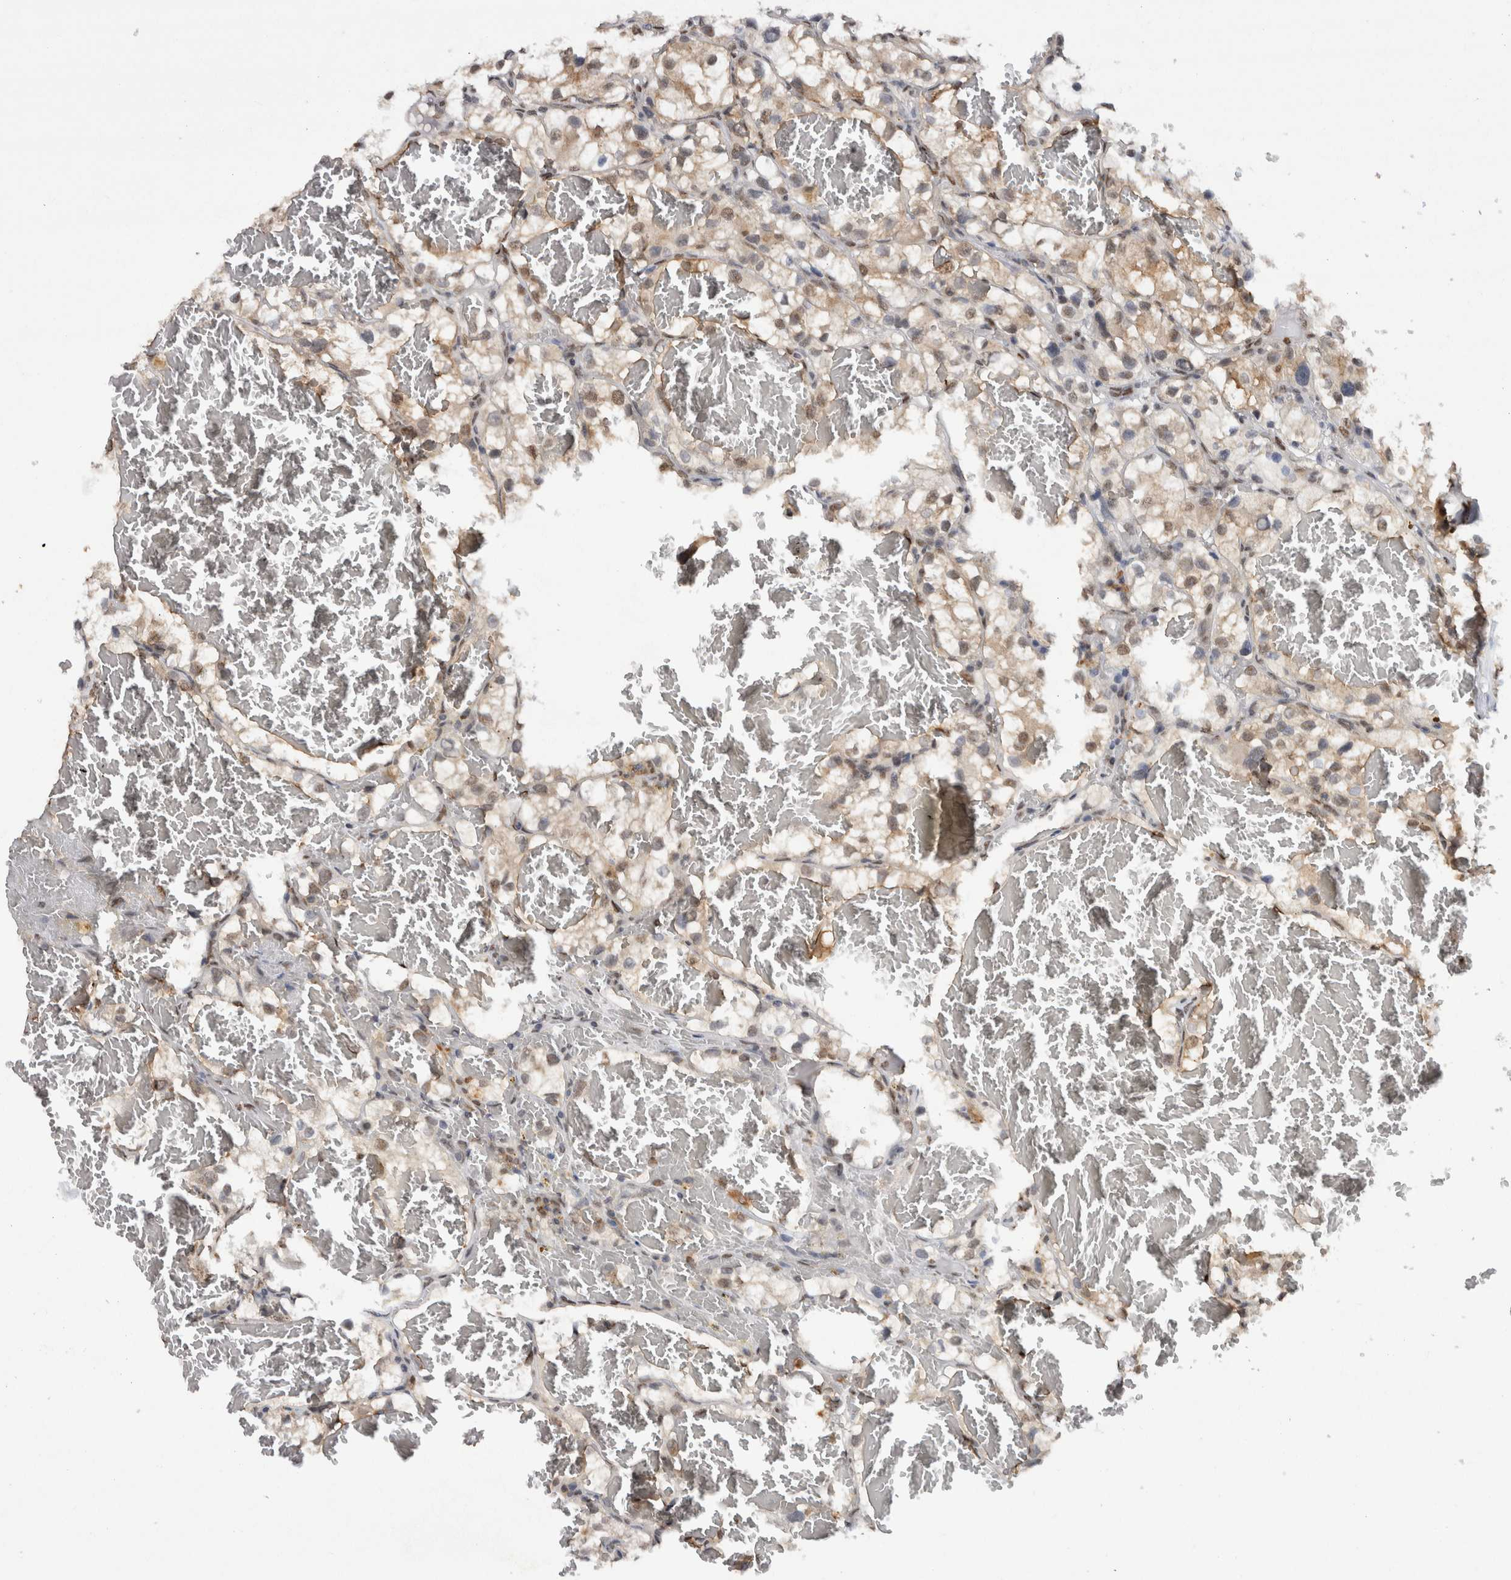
{"staining": {"intensity": "weak", "quantity": ">75%", "location": "cytoplasmic/membranous,nuclear"}, "tissue": "renal cancer", "cell_type": "Tumor cells", "image_type": "cancer", "snomed": [{"axis": "morphology", "description": "Adenocarcinoma, NOS"}, {"axis": "topography", "description": "Kidney"}], "caption": "A histopathology image showing weak cytoplasmic/membranous and nuclear expression in approximately >75% of tumor cells in renal adenocarcinoma, as visualized by brown immunohistochemical staining.", "gene": "RPS6KA2", "patient": {"sex": "female", "age": 57}}